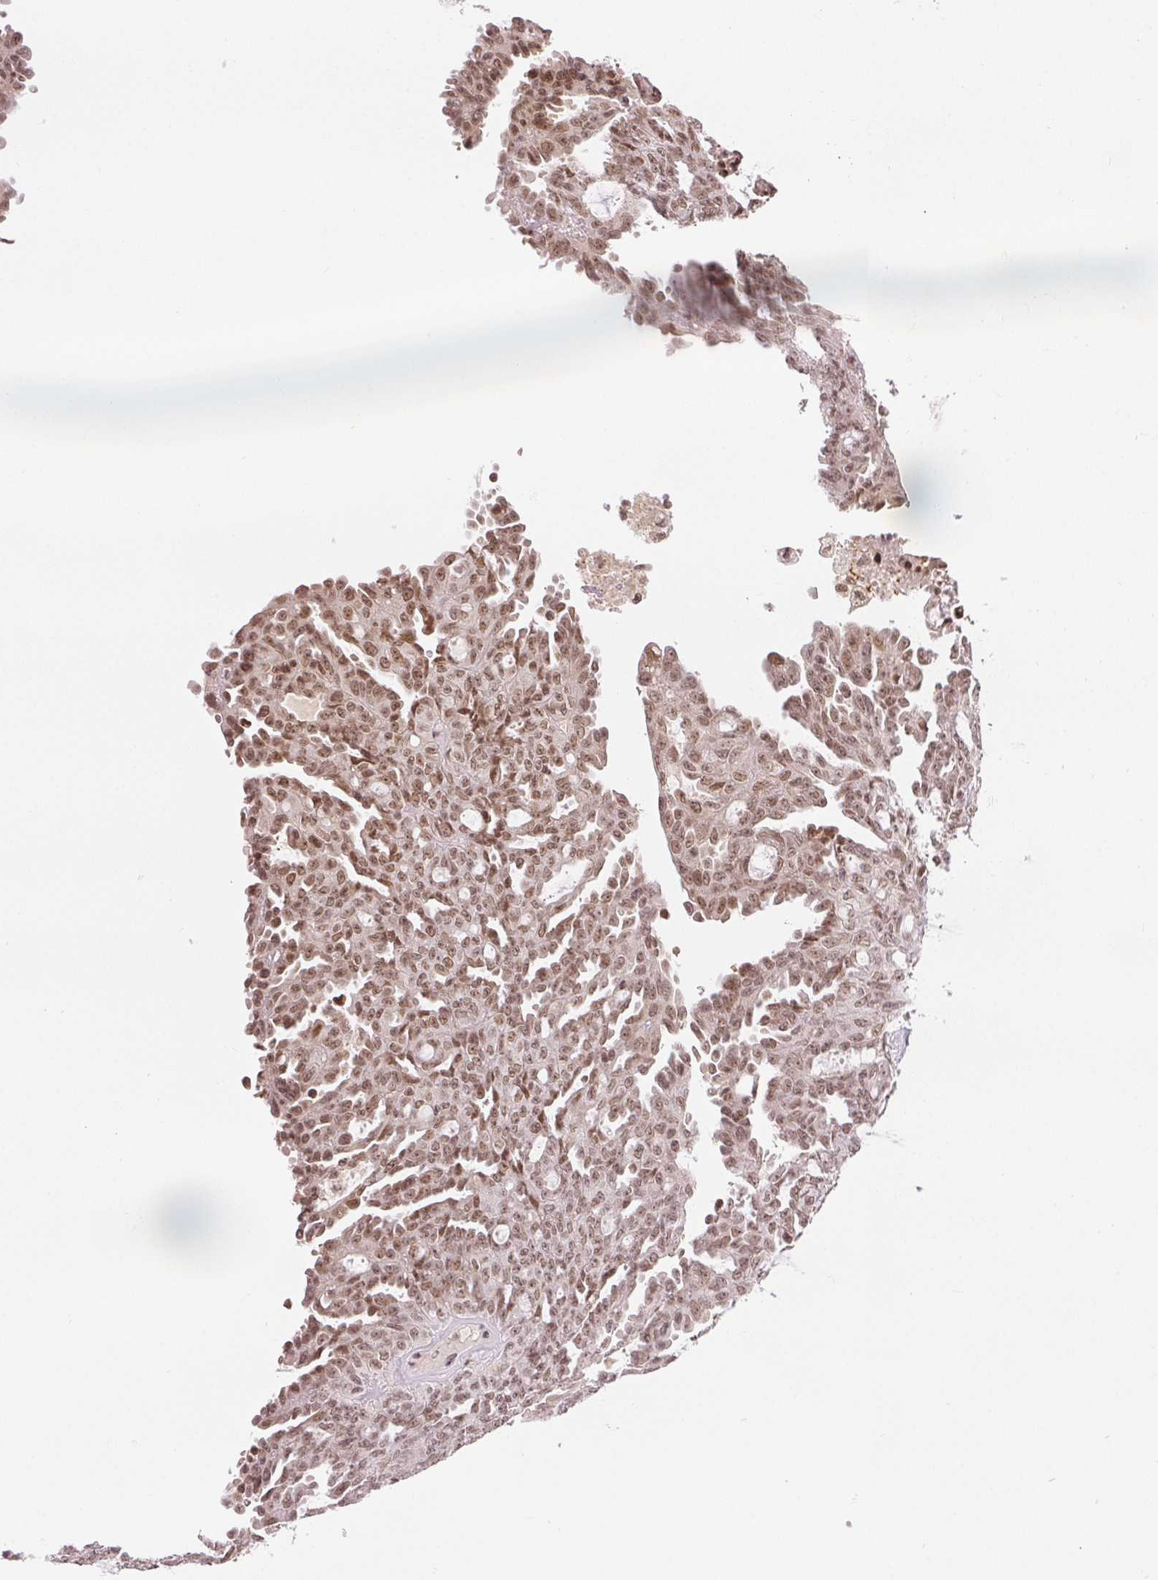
{"staining": {"intensity": "moderate", "quantity": "25%-75%", "location": "nuclear"}, "tissue": "ovarian cancer", "cell_type": "Tumor cells", "image_type": "cancer", "snomed": [{"axis": "morphology", "description": "Cystadenocarcinoma, serous, NOS"}, {"axis": "topography", "description": "Ovary"}], "caption": "Tumor cells display medium levels of moderate nuclear expression in approximately 25%-75% of cells in human serous cystadenocarcinoma (ovarian).", "gene": "DEK", "patient": {"sex": "female", "age": 71}}